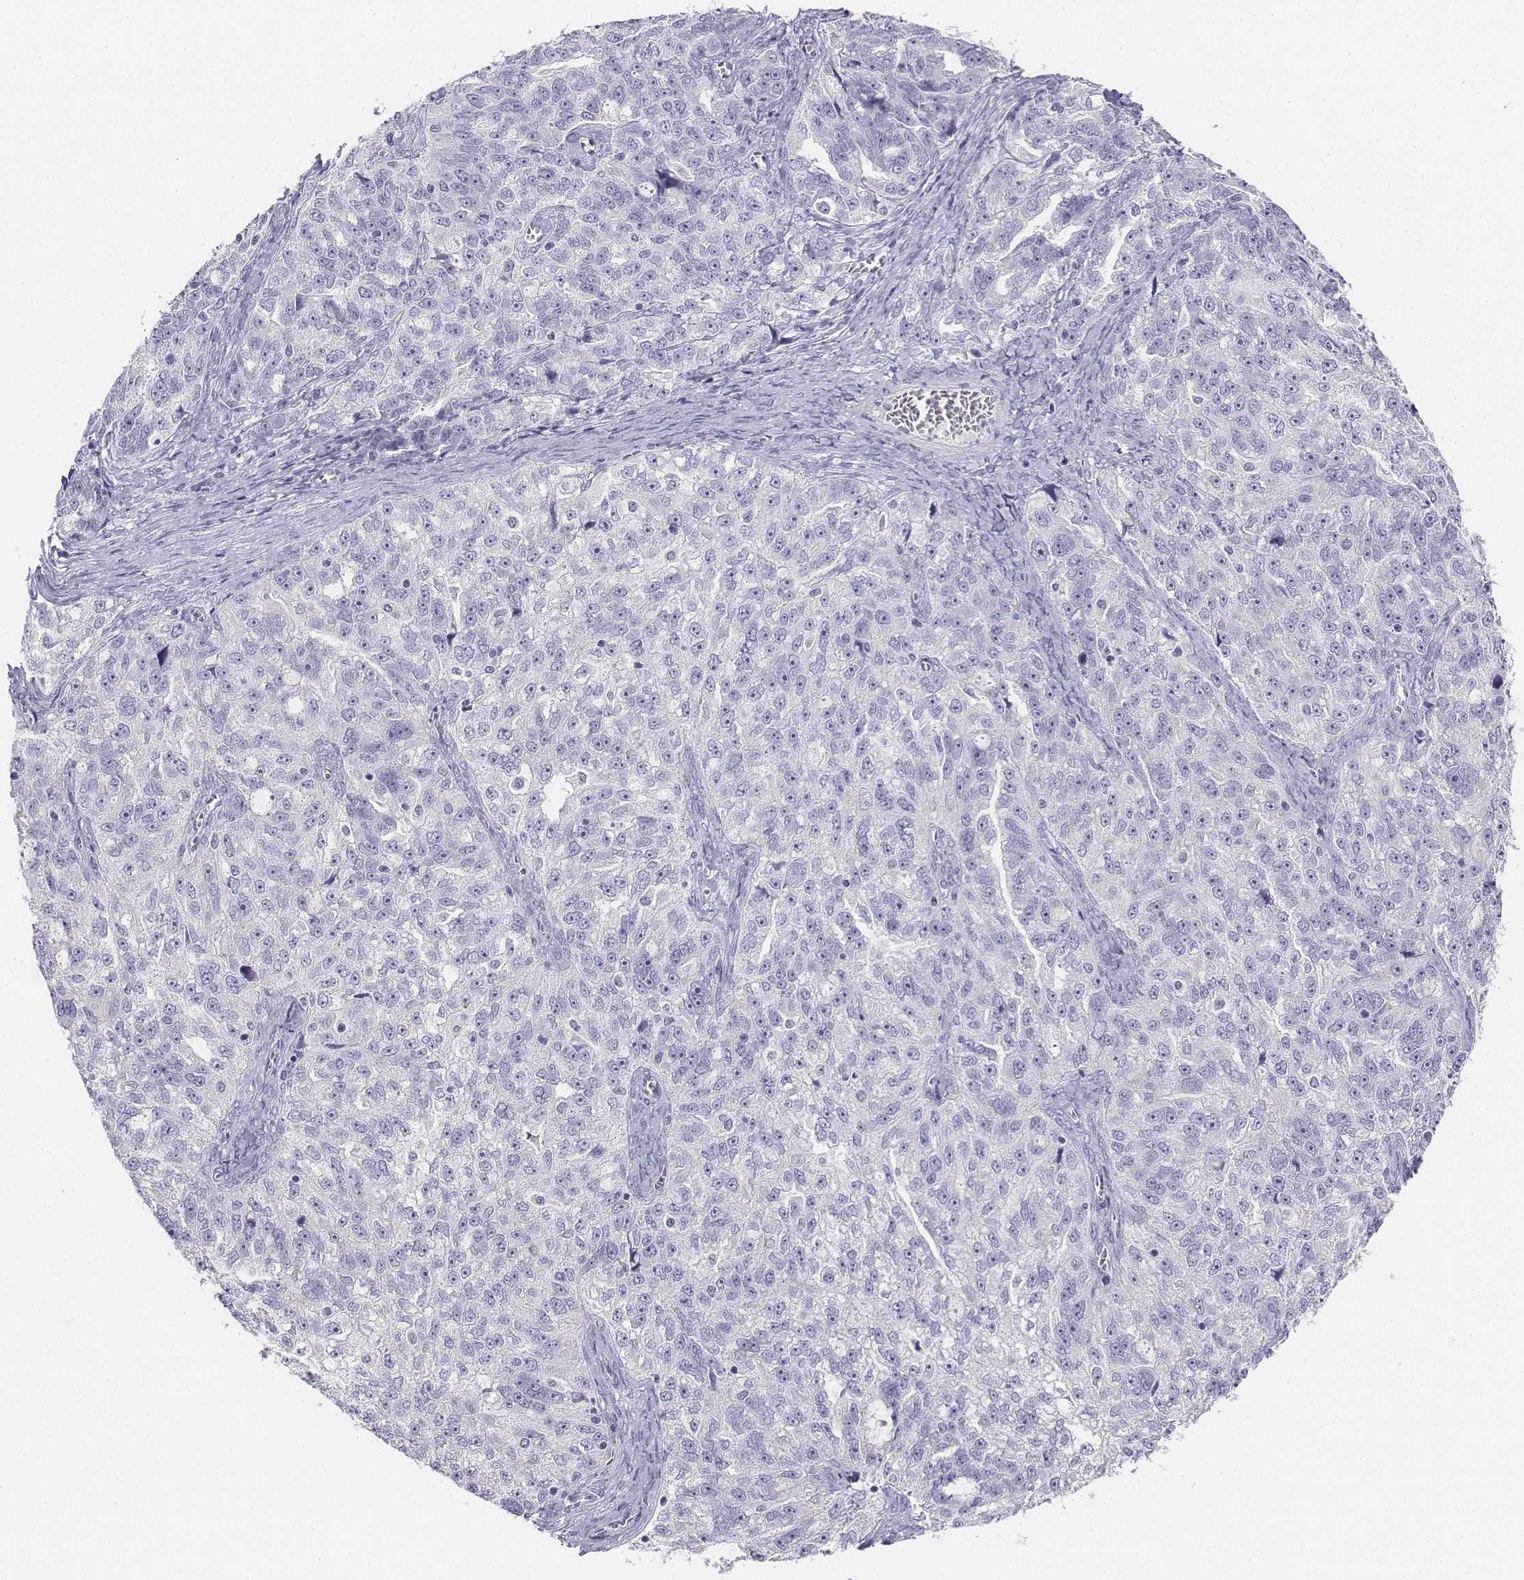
{"staining": {"intensity": "negative", "quantity": "none", "location": "none"}, "tissue": "ovarian cancer", "cell_type": "Tumor cells", "image_type": "cancer", "snomed": [{"axis": "morphology", "description": "Cystadenocarcinoma, serous, NOS"}, {"axis": "topography", "description": "Ovary"}], "caption": "DAB (3,3'-diaminobenzidine) immunohistochemical staining of human ovarian cancer (serous cystadenocarcinoma) displays no significant expression in tumor cells.", "gene": "UCN2", "patient": {"sex": "female", "age": 51}}